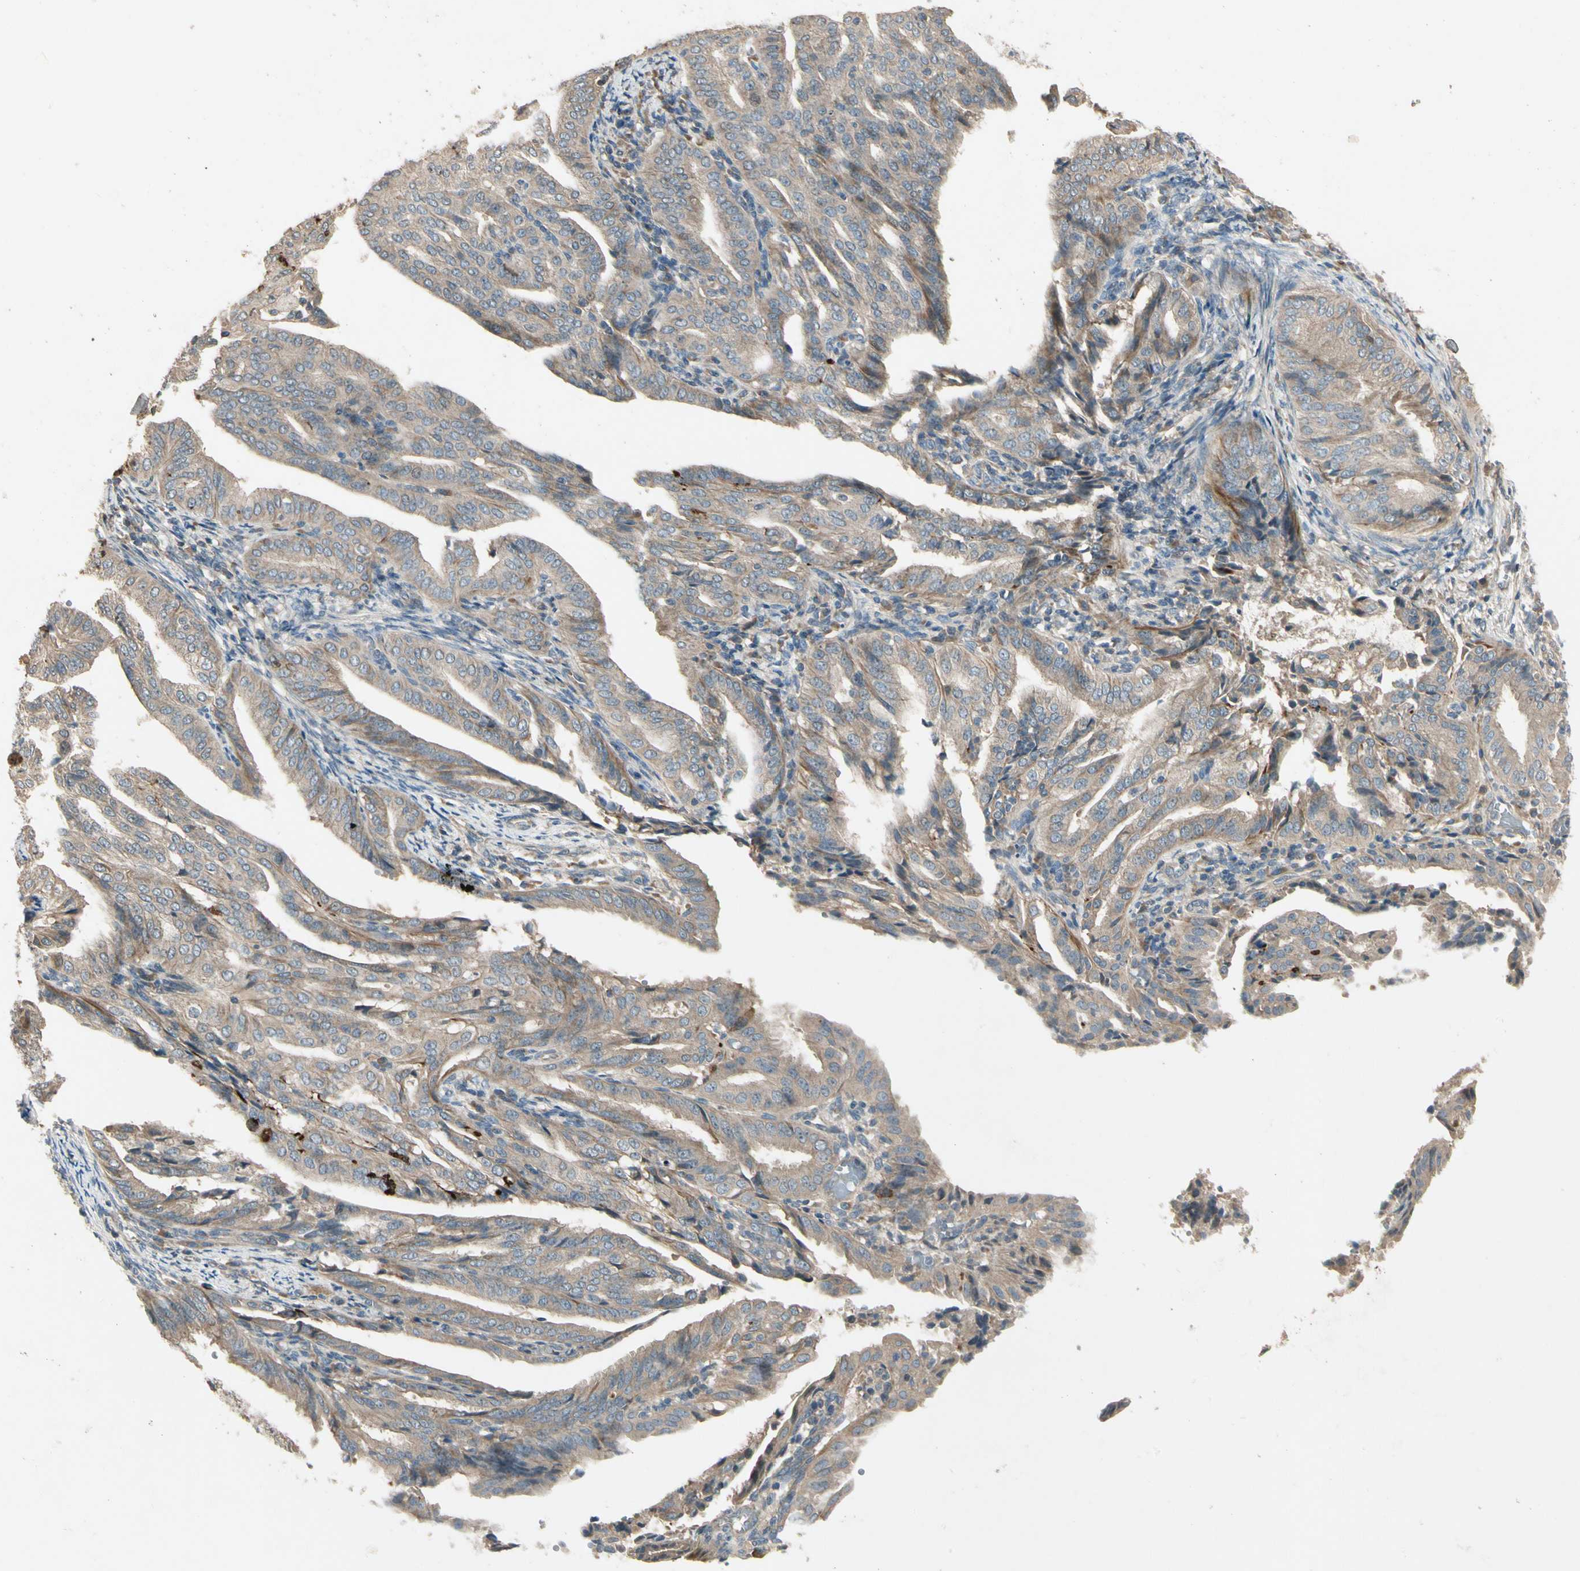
{"staining": {"intensity": "weak", "quantity": ">75%", "location": "cytoplasmic/membranous"}, "tissue": "endometrial cancer", "cell_type": "Tumor cells", "image_type": "cancer", "snomed": [{"axis": "morphology", "description": "Adenocarcinoma, NOS"}, {"axis": "topography", "description": "Endometrium"}], "caption": "Protein staining by immunohistochemistry (IHC) demonstrates weak cytoplasmic/membranous positivity in about >75% of tumor cells in endometrial adenocarcinoma.", "gene": "ACVR1", "patient": {"sex": "female", "age": 58}}